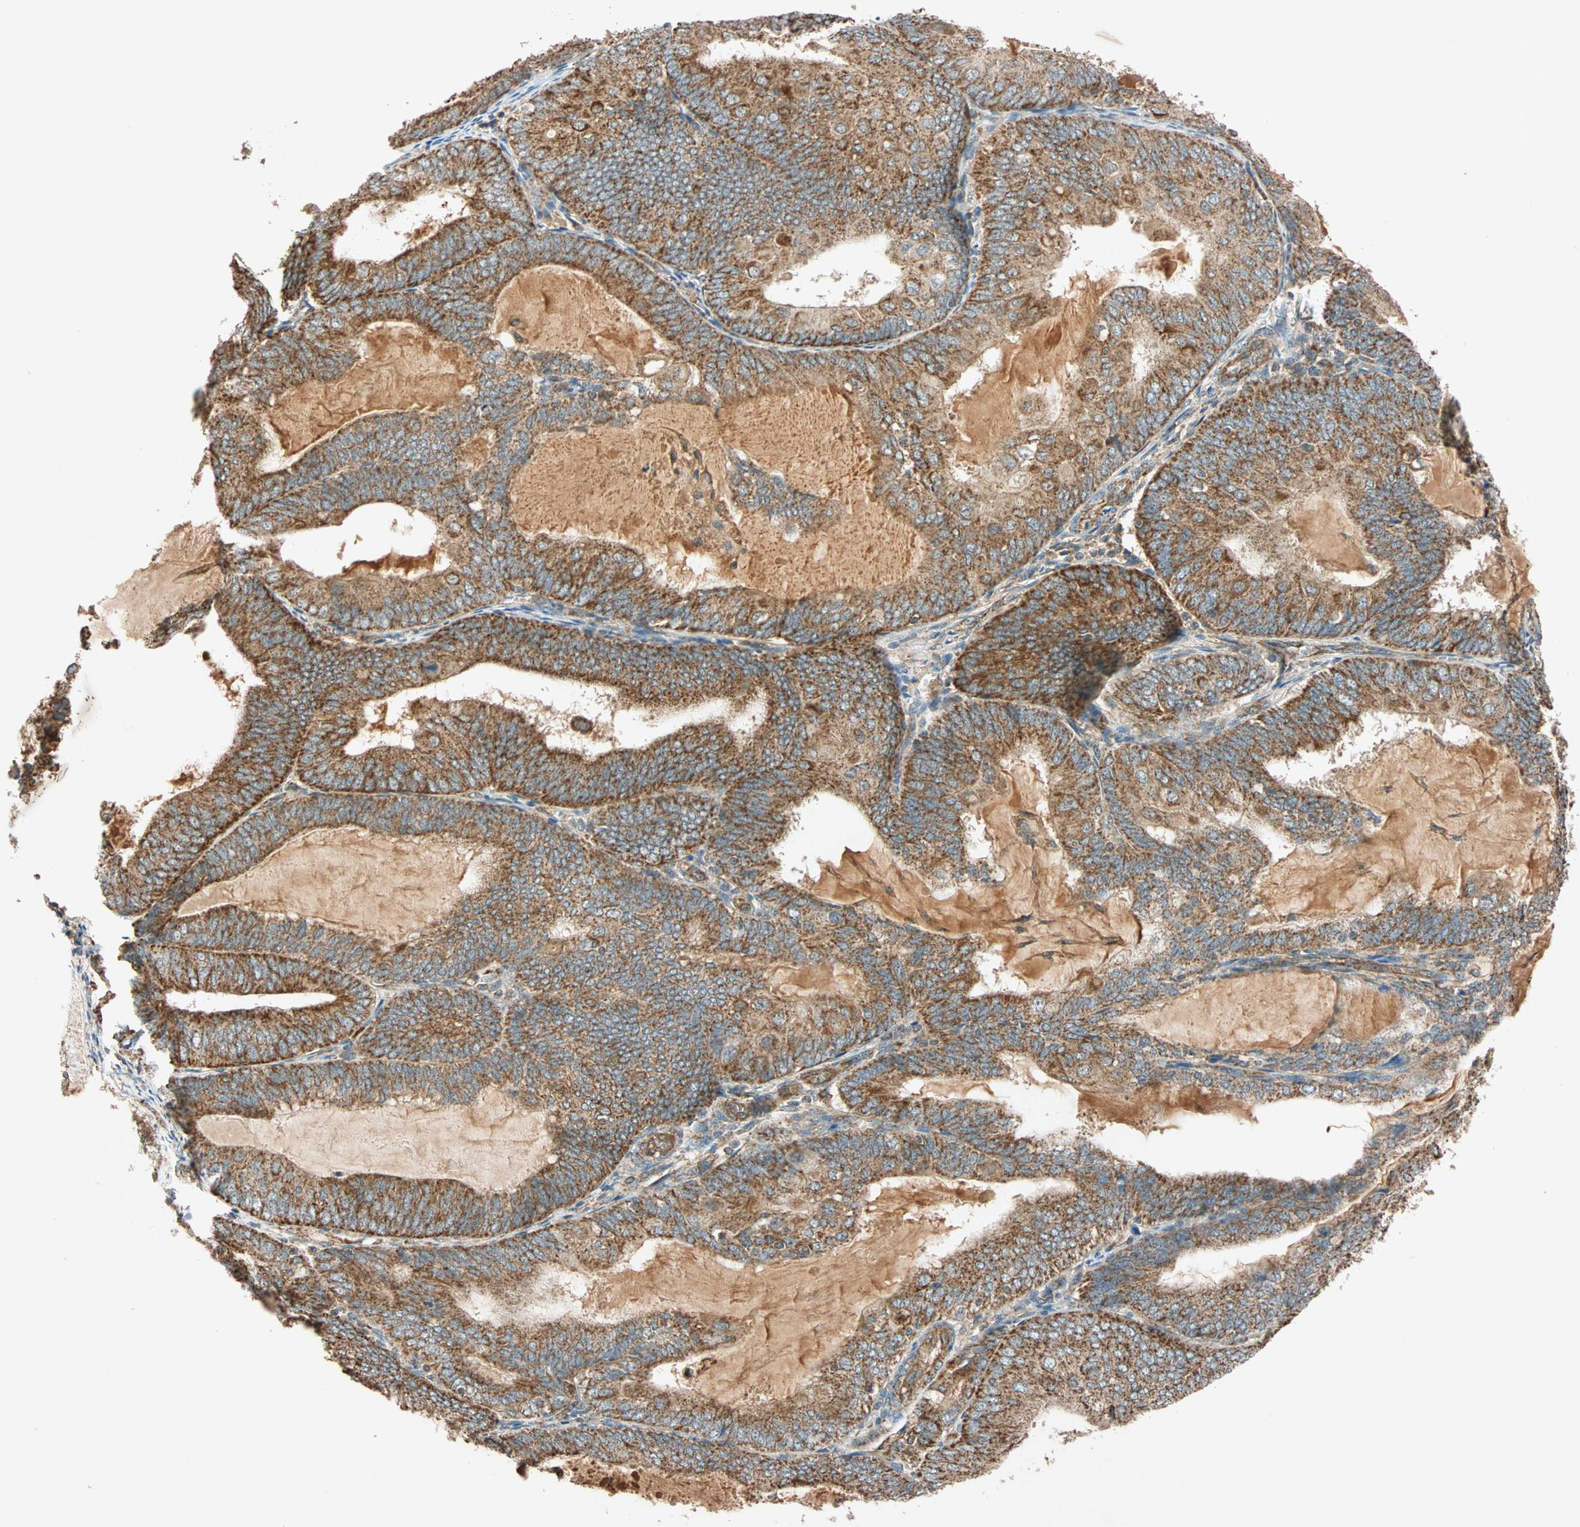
{"staining": {"intensity": "strong", "quantity": ">75%", "location": "cytoplasmic/membranous"}, "tissue": "endometrial cancer", "cell_type": "Tumor cells", "image_type": "cancer", "snomed": [{"axis": "morphology", "description": "Adenocarcinoma, NOS"}, {"axis": "topography", "description": "Endometrium"}], "caption": "The immunohistochemical stain shows strong cytoplasmic/membranous expression in tumor cells of adenocarcinoma (endometrial) tissue.", "gene": "MAPK1", "patient": {"sex": "female", "age": 81}}